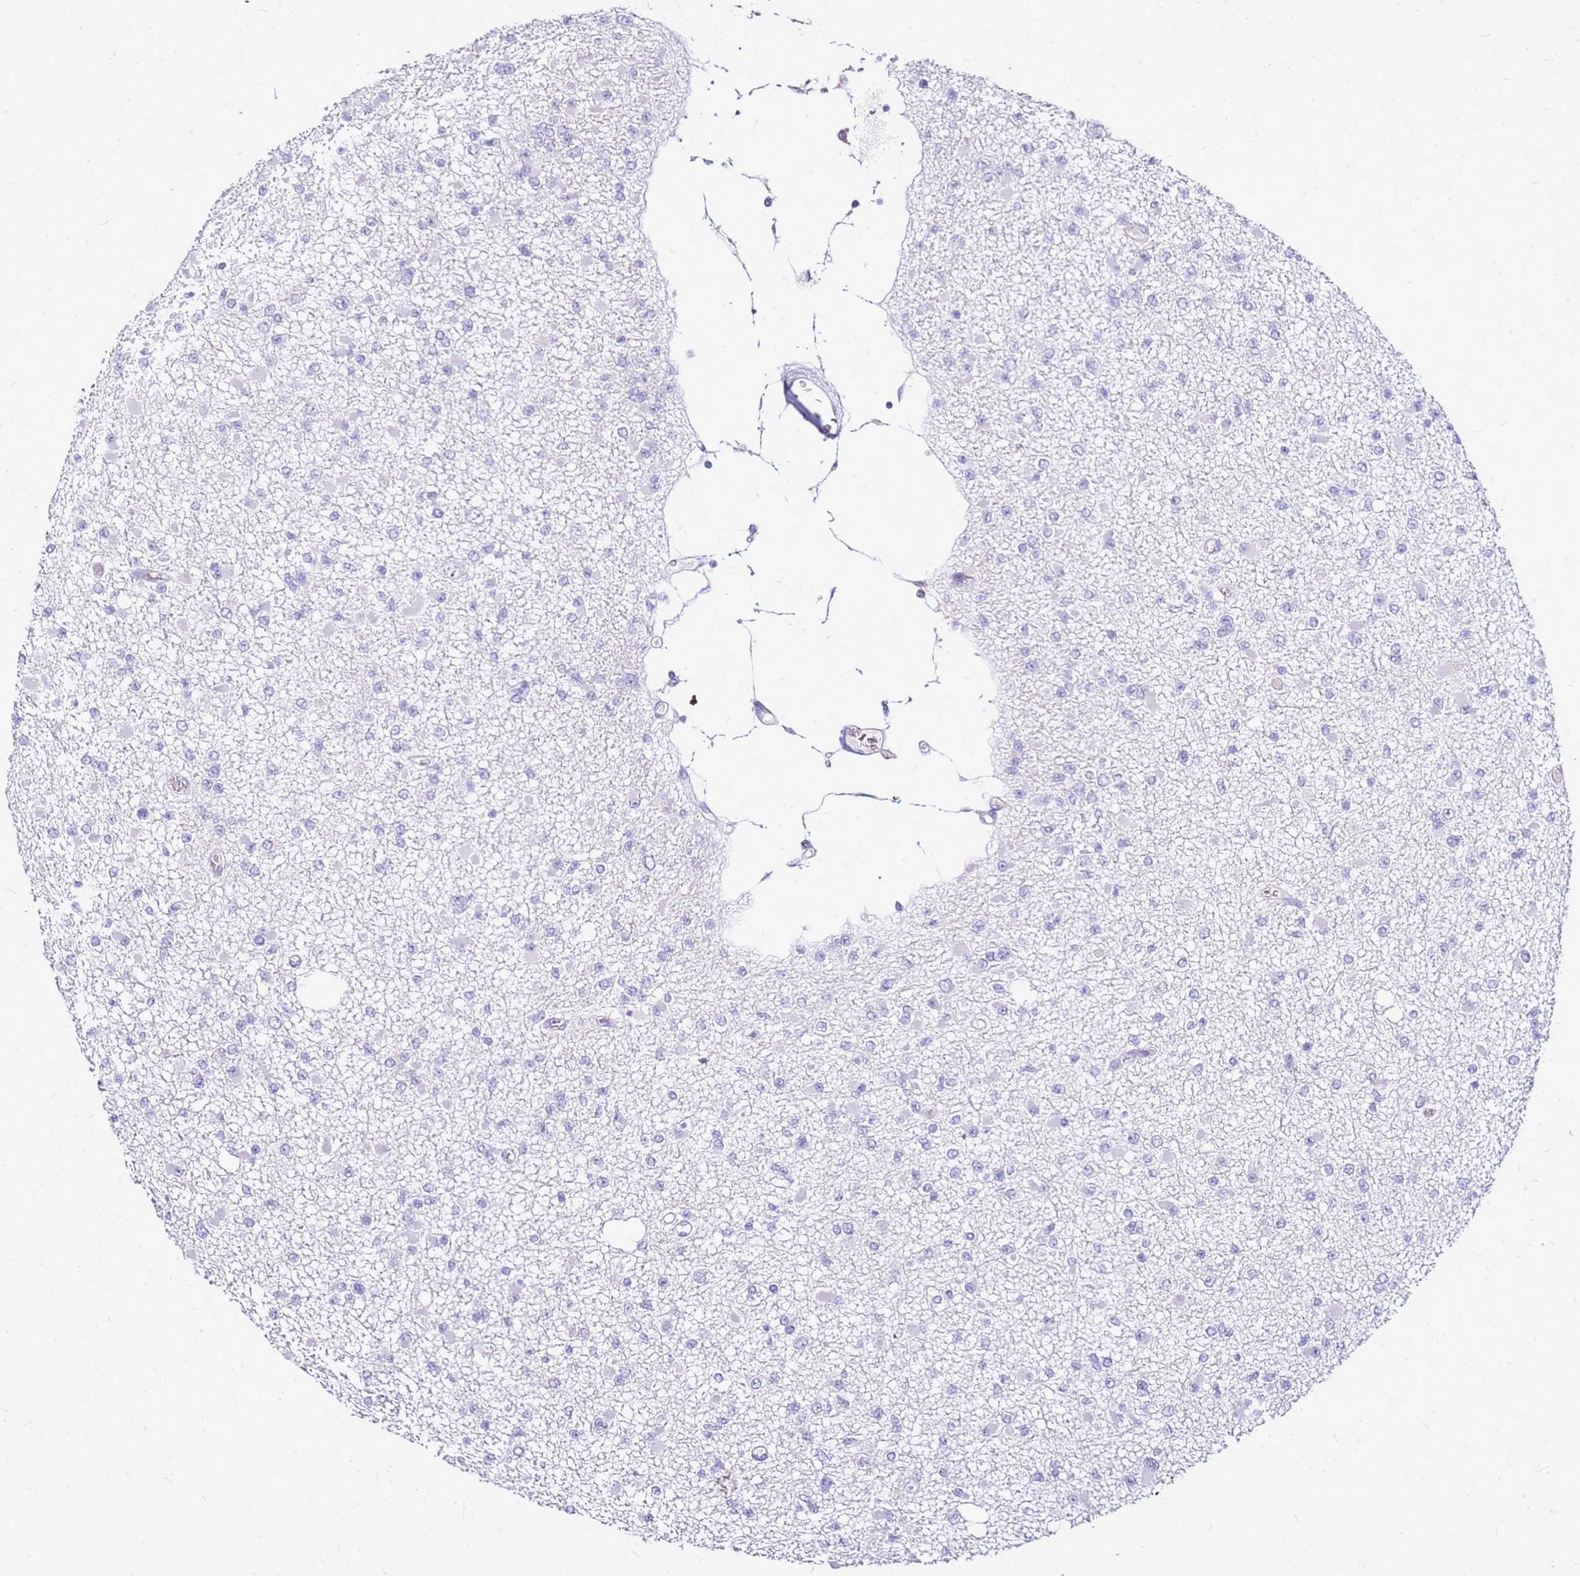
{"staining": {"intensity": "negative", "quantity": "none", "location": "none"}, "tissue": "glioma", "cell_type": "Tumor cells", "image_type": "cancer", "snomed": [{"axis": "morphology", "description": "Glioma, malignant, Low grade"}, {"axis": "topography", "description": "Brain"}], "caption": "Tumor cells show no significant protein staining in malignant glioma (low-grade).", "gene": "DCDC2B", "patient": {"sex": "female", "age": 22}}